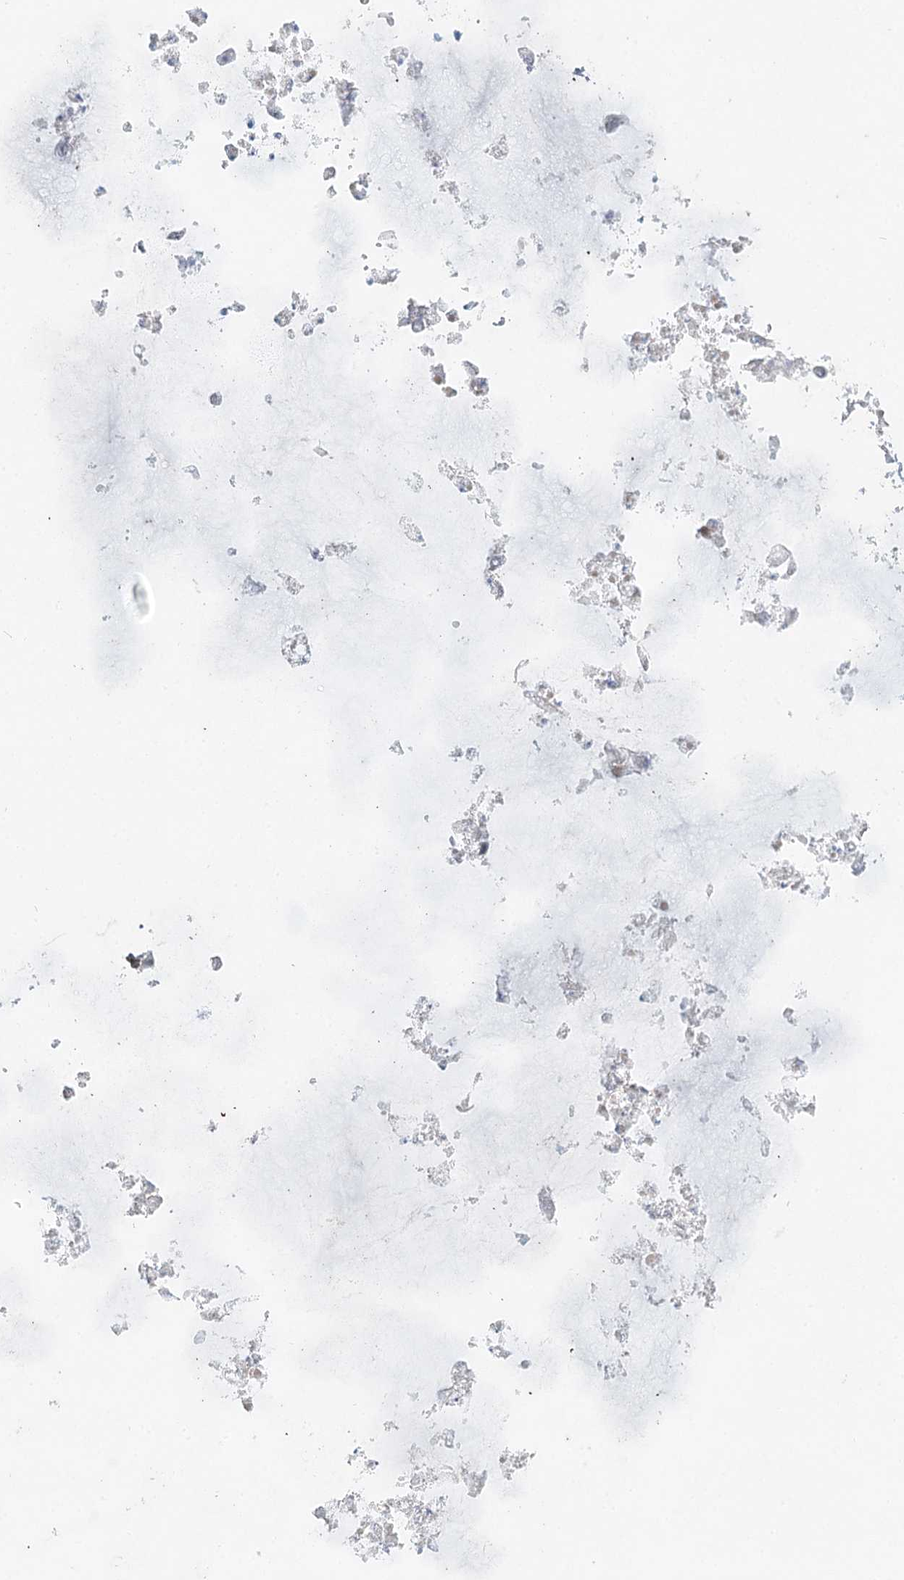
{"staining": {"intensity": "weak", "quantity": "25%-75%", "location": "cytoplasmic/membranous"}, "tissue": "ovarian cancer", "cell_type": "Tumor cells", "image_type": "cancer", "snomed": [{"axis": "morphology", "description": "Cystadenocarcinoma, mucinous, NOS"}, {"axis": "topography", "description": "Ovary"}], "caption": "Ovarian cancer tissue exhibits weak cytoplasmic/membranous staining in approximately 25%-75% of tumor cells Ihc stains the protein in brown and the nuclei are stained blue.", "gene": "ALKBH8", "patient": {"sex": "female", "age": 71}}